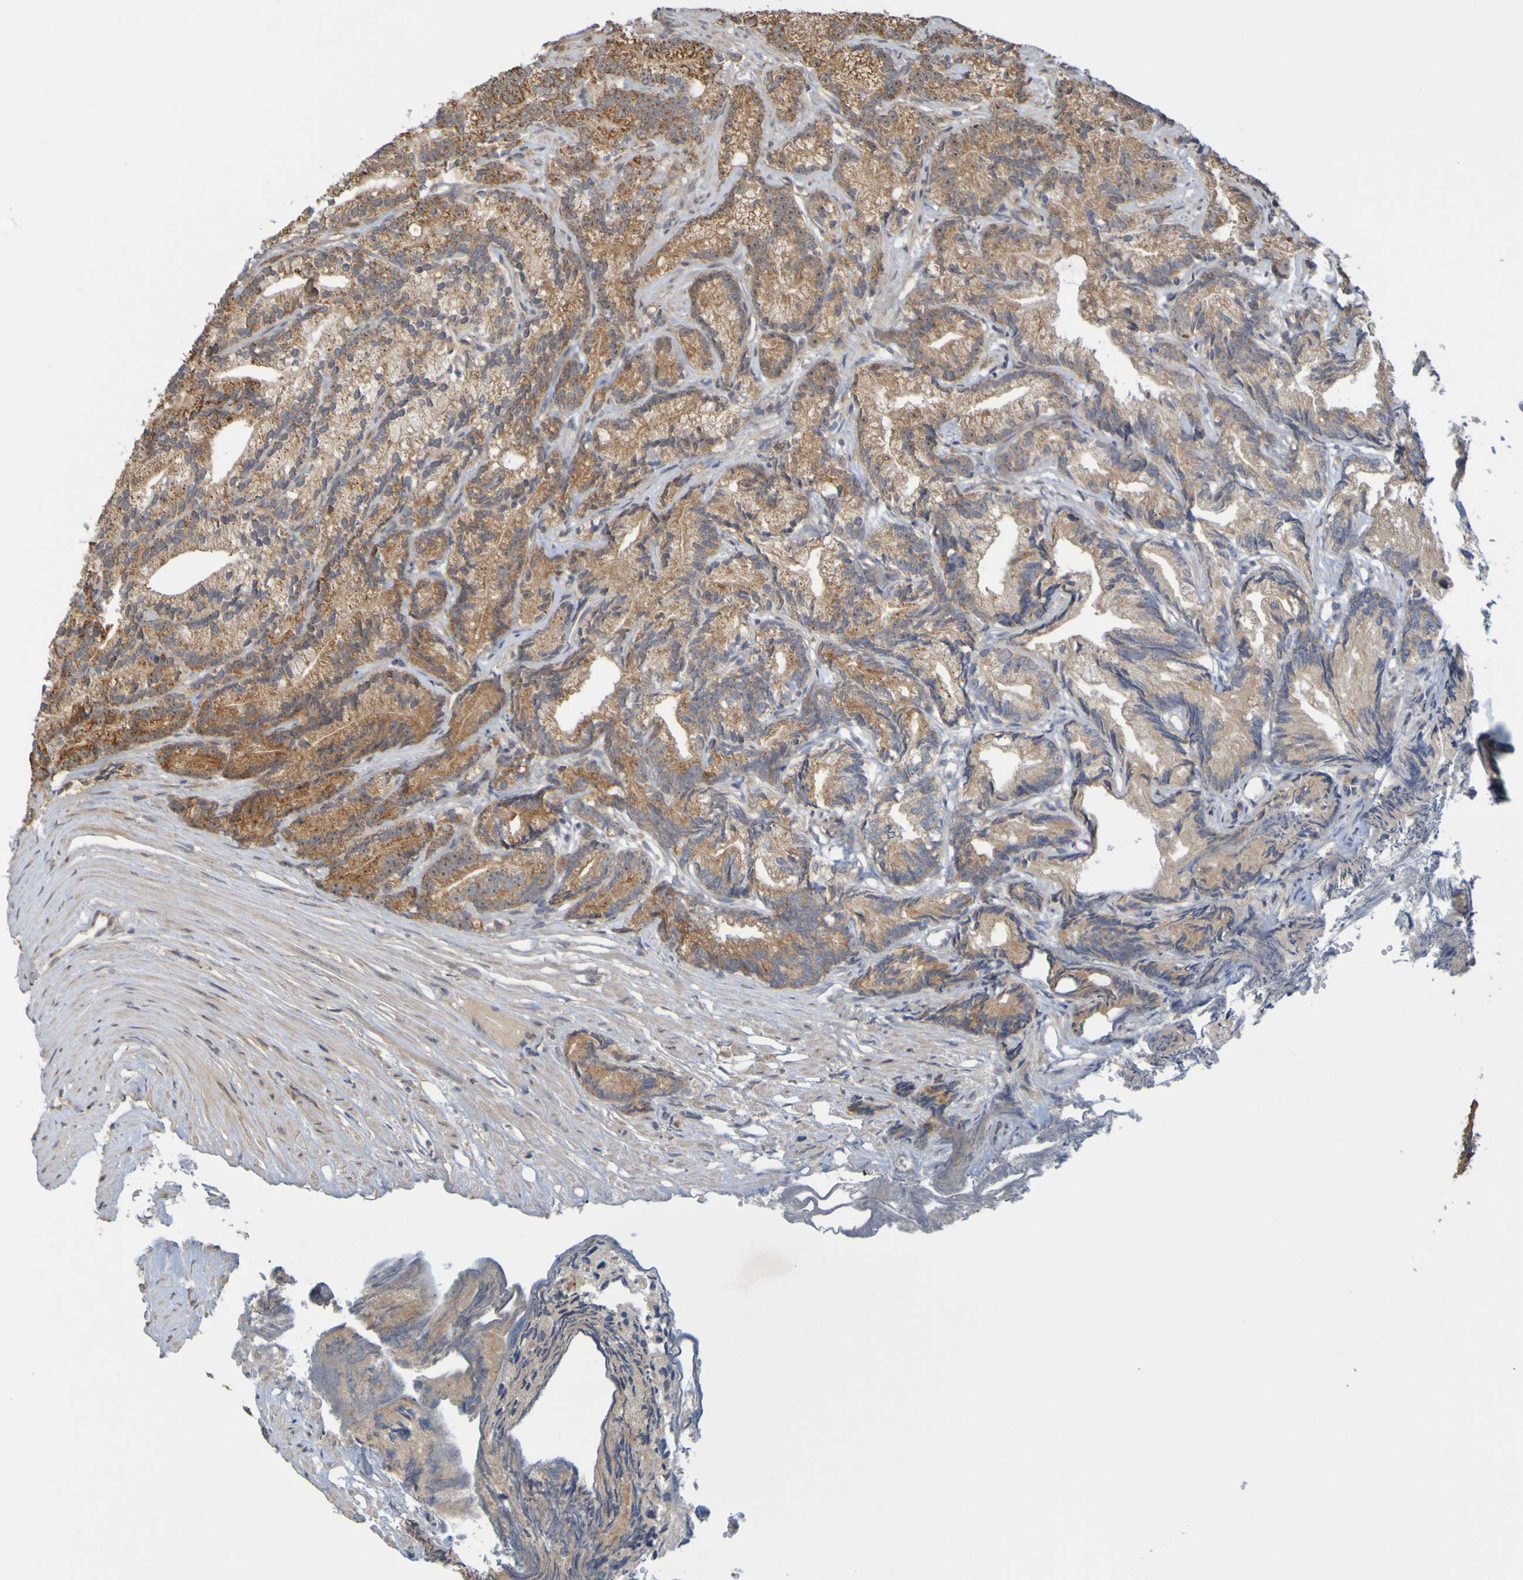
{"staining": {"intensity": "strong", "quantity": ">75%", "location": "cytoplasmic/membranous"}, "tissue": "prostate cancer", "cell_type": "Tumor cells", "image_type": "cancer", "snomed": [{"axis": "morphology", "description": "Adenocarcinoma, Low grade"}, {"axis": "topography", "description": "Prostate"}], "caption": "Prostate cancer tissue displays strong cytoplasmic/membranous staining in approximately >75% of tumor cells (DAB (3,3'-diaminobenzidine) IHC with brightfield microscopy, high magnification).", "gene": "TMBIM1", "patient": {"sex": "male", "age": 89}}